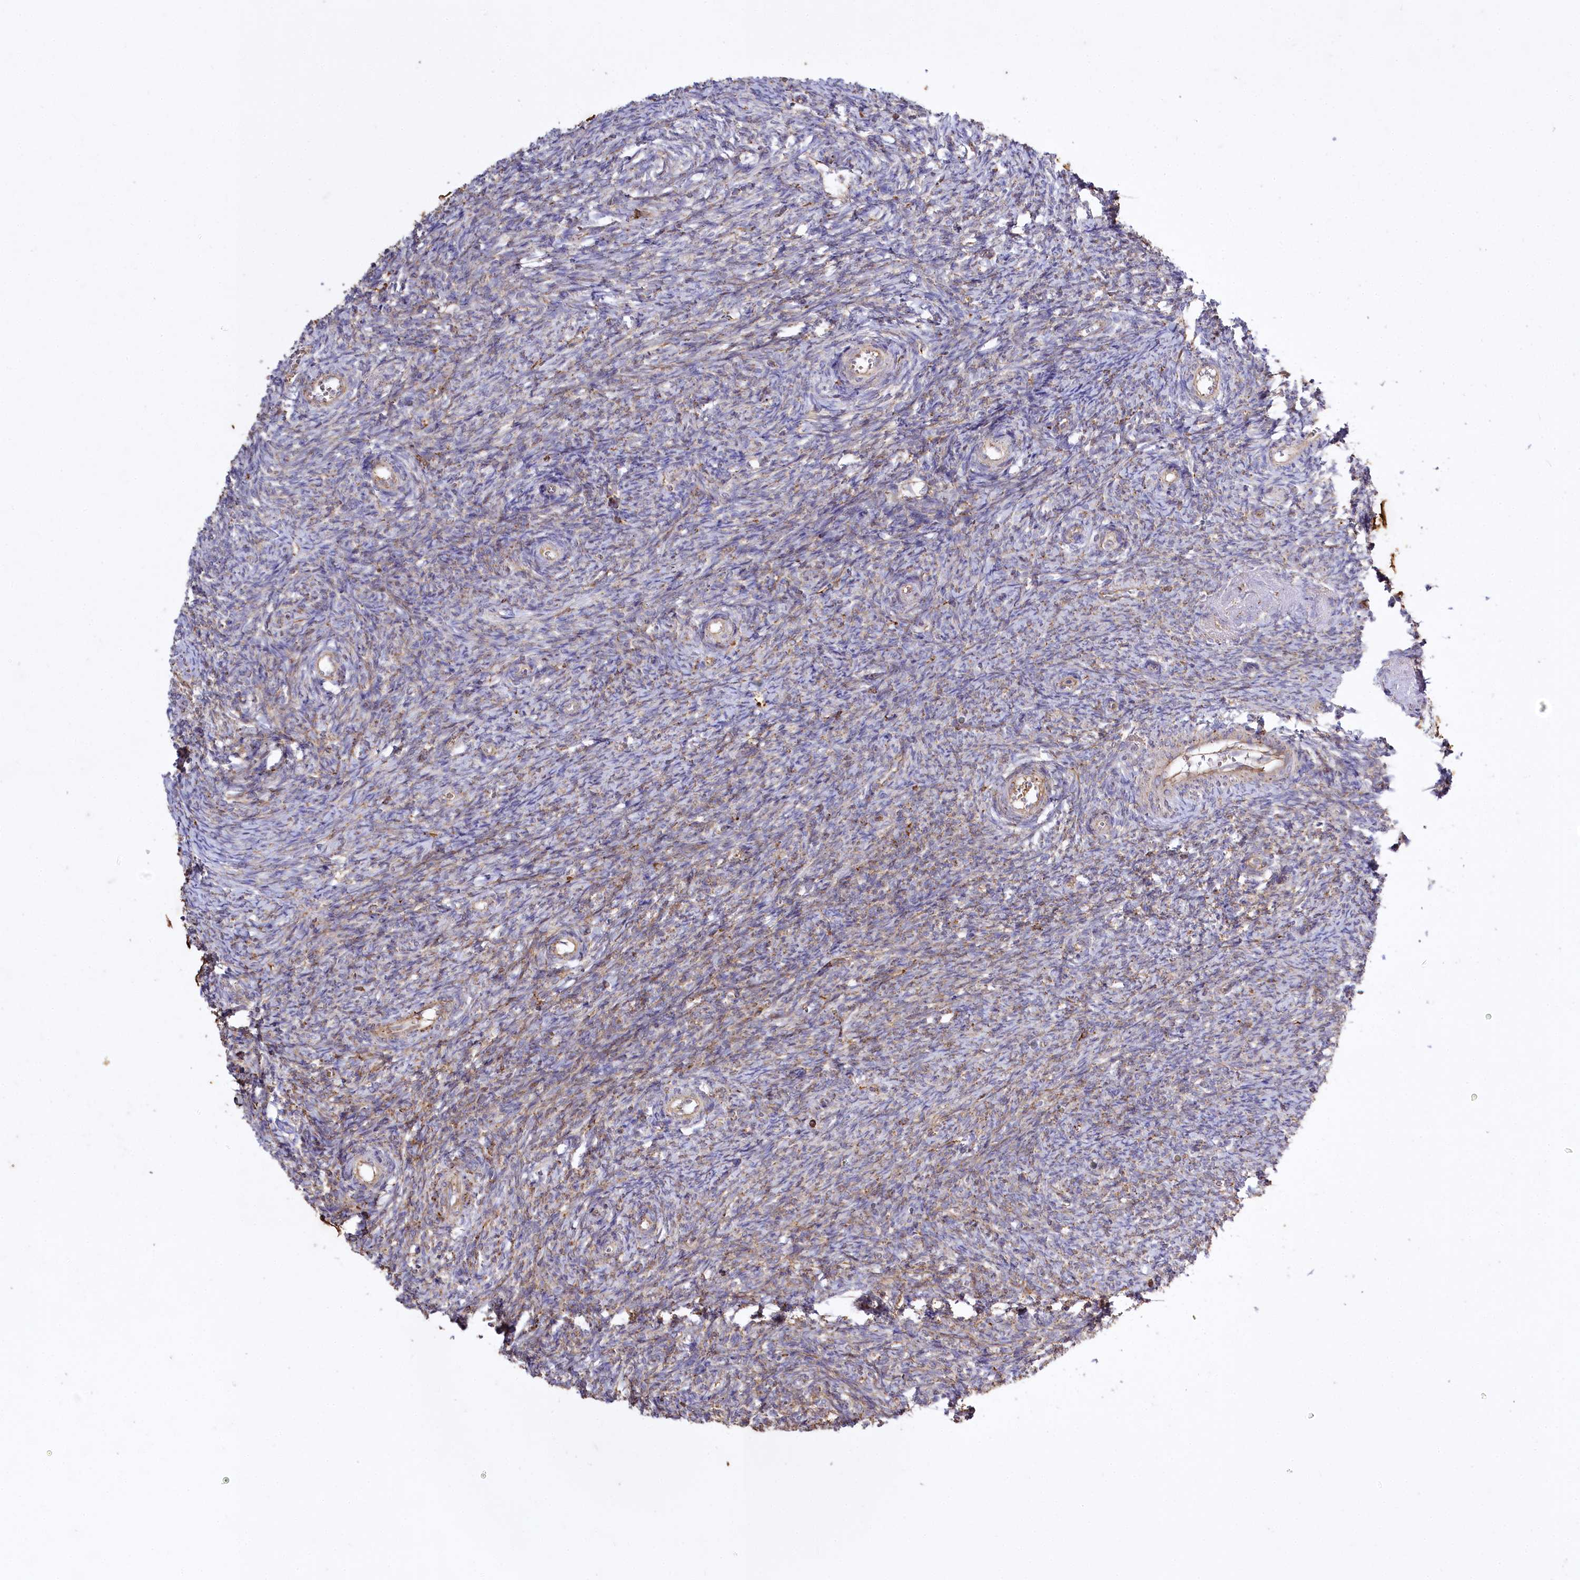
{"staining": {"intensity": "weak", "quantity": "25%-75%", "location": "cytoplasmic/membranous"}, "tissue": "ovary", "cell_type": "Ovarian stroma cells", "image_type": "normal", "snomed": [{"axis": "morphology", "description": "Normal tissue, NOS"}, {"axis": "topography", "description": "Ovary"}], "caption": "DAB (3,3'-diaminobenzidine) immunohistochemical staining of normal human ovary demonstrates weak cytoplasmic/membranous protein positivity in about 25%-75% of ovarian stroma cells.", "gene": "CARD19", "patient": {"sex": "female", "age": 44}}